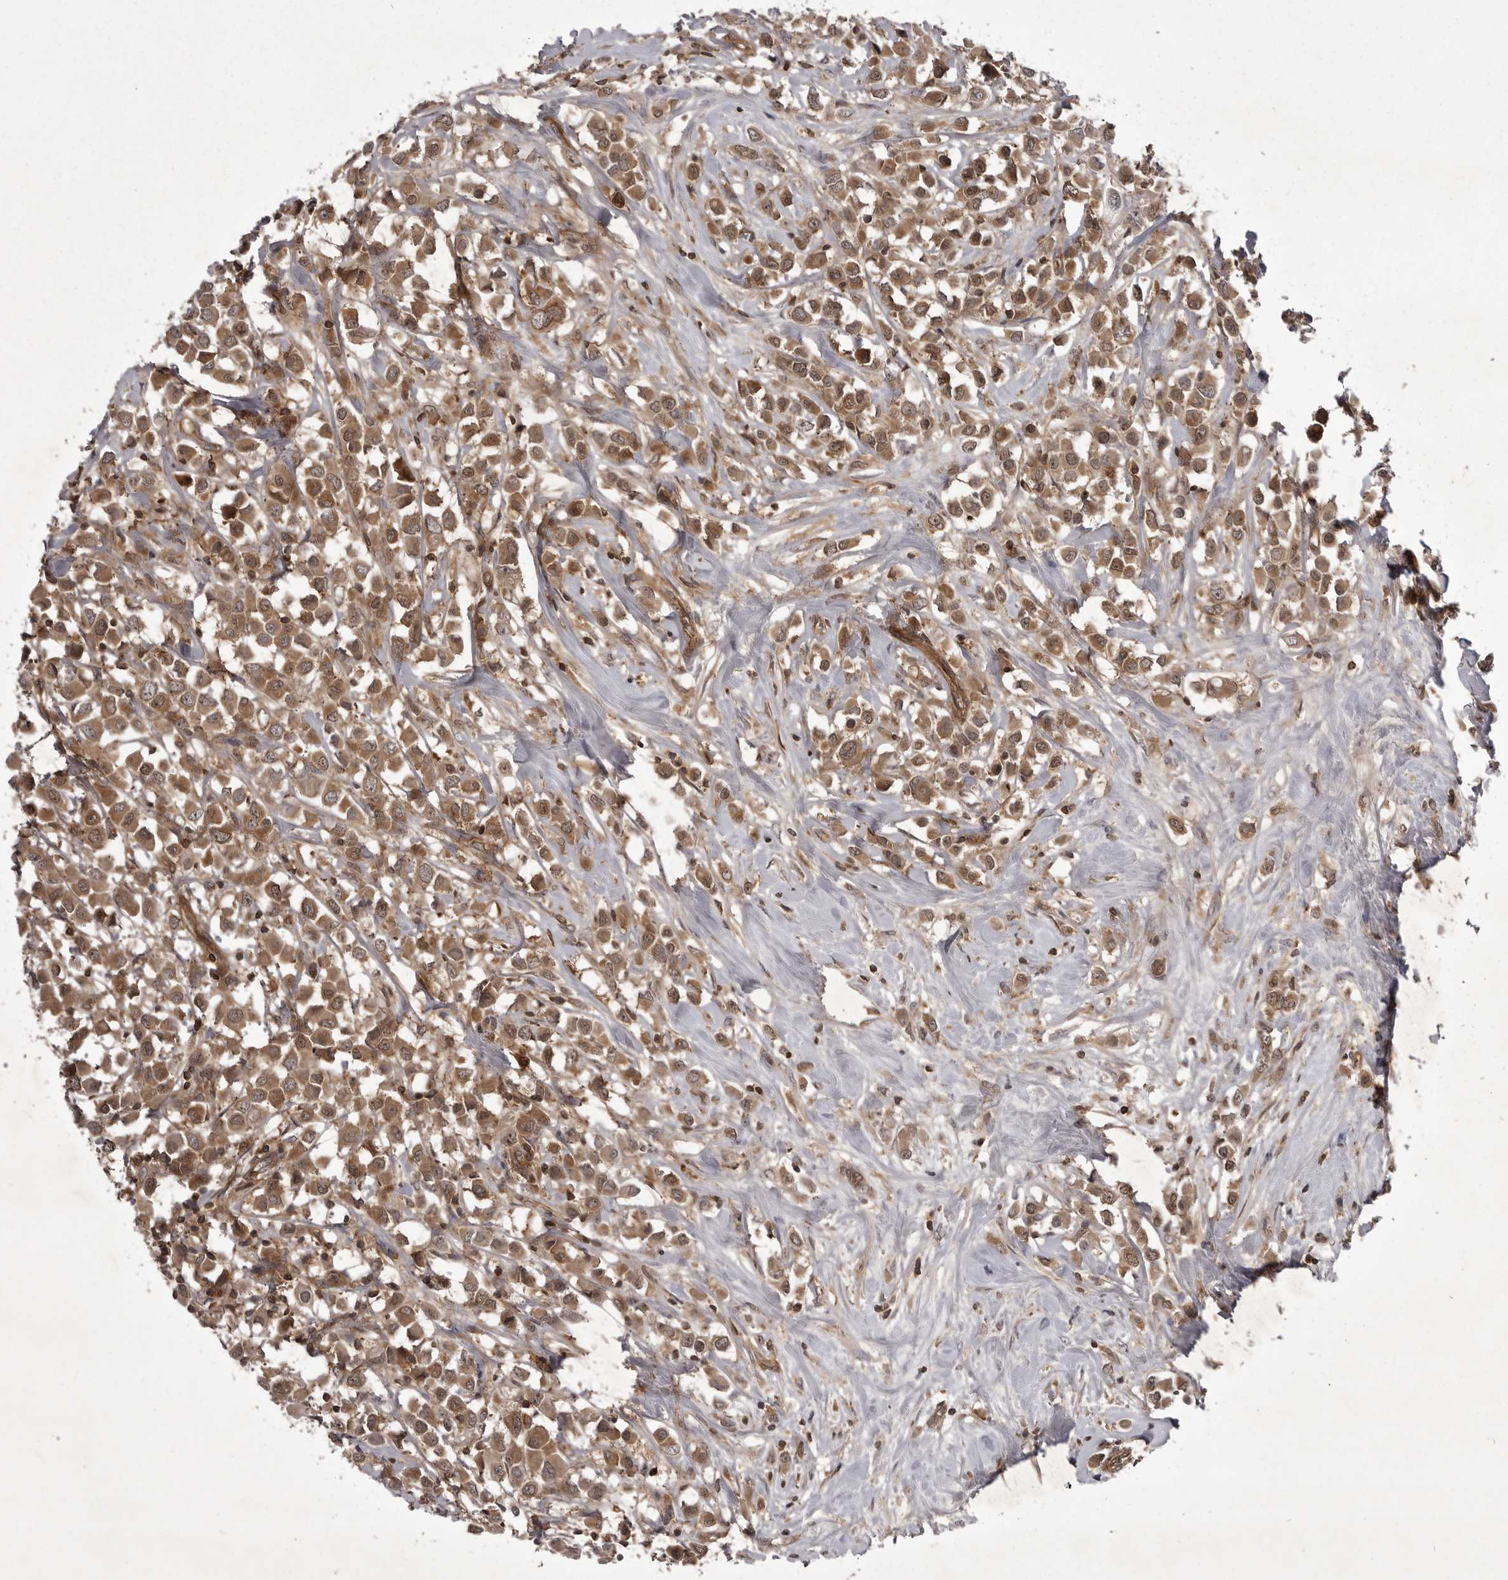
{"staining": {"intensity": "moderate", "quantity": ">75%", "location": "cytoplasmic/membranous,nuclear"}, "tissue": "breast cancer", "cell_type": "Tumor cells", "image_type": "cancer", "snomed": [{"axis": "morphology", "description": "Duct carcinoma"}, {"axis": "topography", "description": "Breast"}], "caption": "Breast infiltrating ductal carcinoma was stained to show a protein in brown. There is medium levels of moderate cytoplasmic/membranous and nuclear expression in approximately >75% of tumor cells. The protein is stained brown, and the nuclei are stained in blue (DAB IHC with brightfield microscopy, high magnification).", "gene": "STK24", "patient": {"sex": "female", "age": 61}}